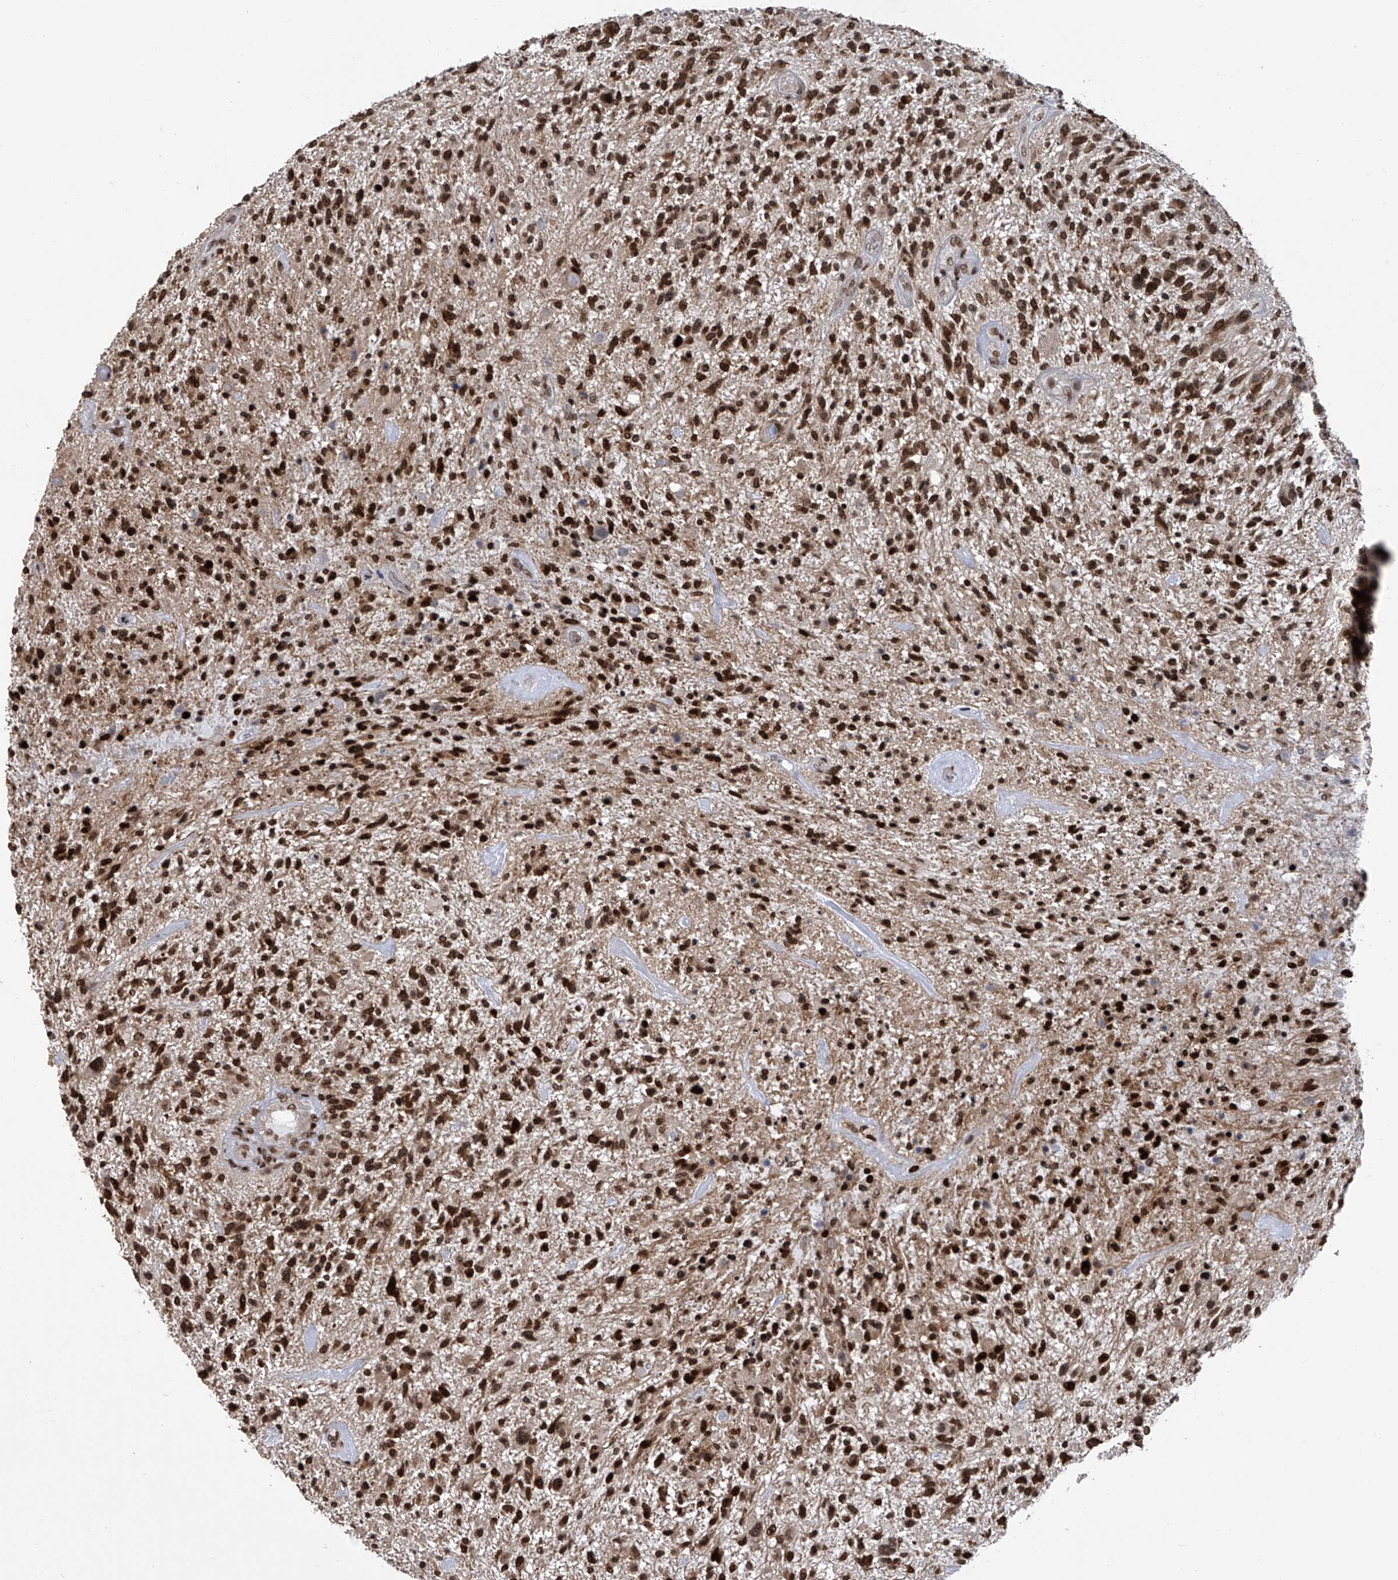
{"staining": {"intensity": "strong", "quantity": ">75%", "location": "nuclear"}, "tissue": "glioma", "cell_type": "Tumor cells", "image_type": "cancer", "snomed": [{"axis": "morphology", "description": "Glioma, malignant, High grade"}, {"axis": "topography", "description": "Brain"}], "caption": "There is high levels of strong nuclear staining in tumor cells of glioma, as demonstrated by immunohistochemical staining (brown color).", "gene": "PAK1IP1", "patient": {"sex": "male", "age": 47}}